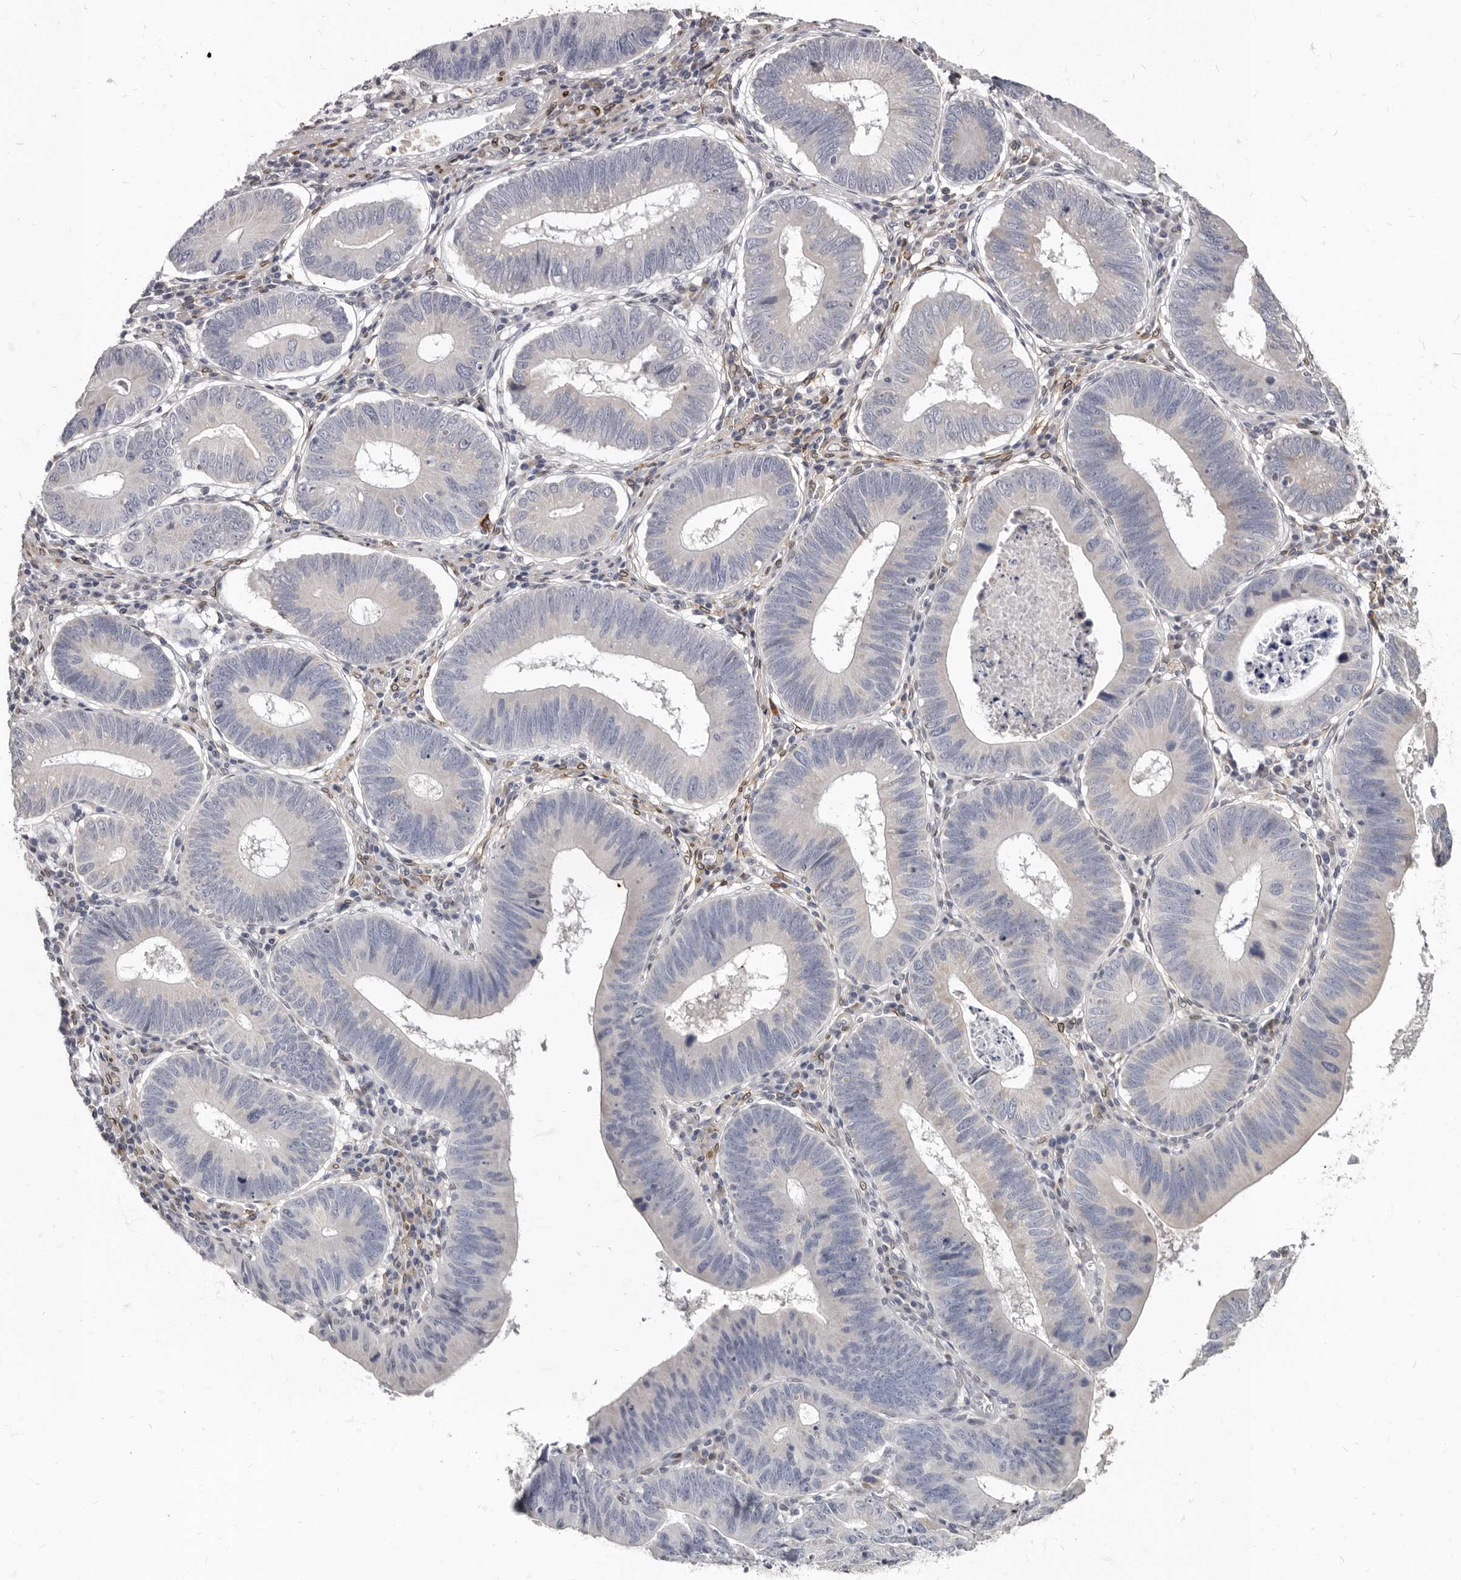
{"staining": {"intensity": "negative", "quantity": "none", "location": "none"}, "tissue": "stomach cancer", "cell_type": "Tumor cells", "image_type": "cancer", "snomed": [{"axis": "morphology", "description": "Adenocarcinoma, NOS"}, {"axis": "topography", "description": "Stomach"}], "caption": "This is an immunohistochemistry (IHC) photomicrograph of human adenocarcinoma (stomach). There is no positivity in tumor cells.", "gene": "MRGPRF", "patient": {"sex": "male", "age": 59}}